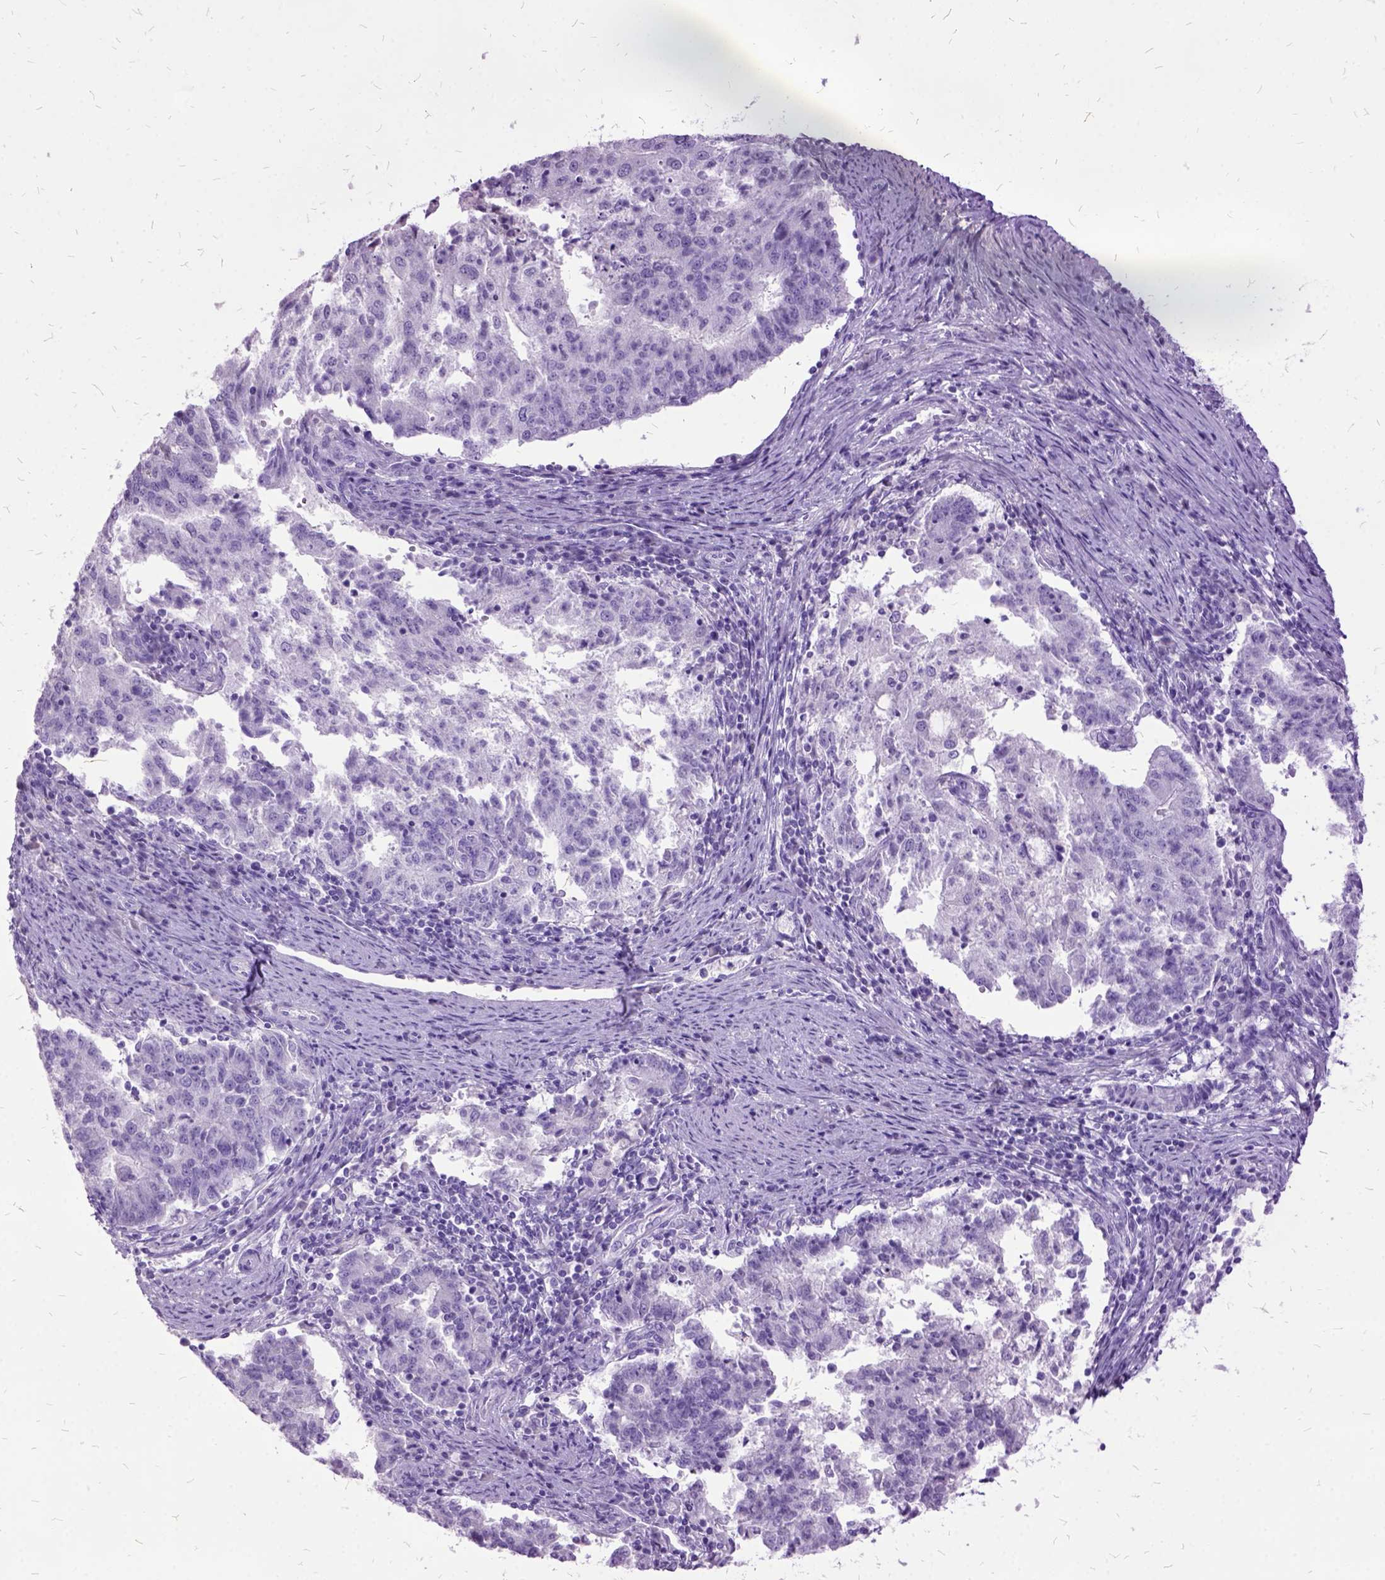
{"staining": {"intensity": "negative", "quantity": "none", "location": "none"}, "tissue": "endometrial cancer", "cell_type": "Tumor cells", "image_type": "cancer", "snomed": [{"axis": "morphology", "description": "Adenocarcinoma, NOS"}, {"axis": "topography", "description": "Endometrium"}], "caption": "High power microscopy micrograph of an IHC photomicrograph of endometrial adenocarcinoma, revealing no significant staining in tumor cells.", "gene": "MME", "patient": {"sex": "female", "age": 82}}